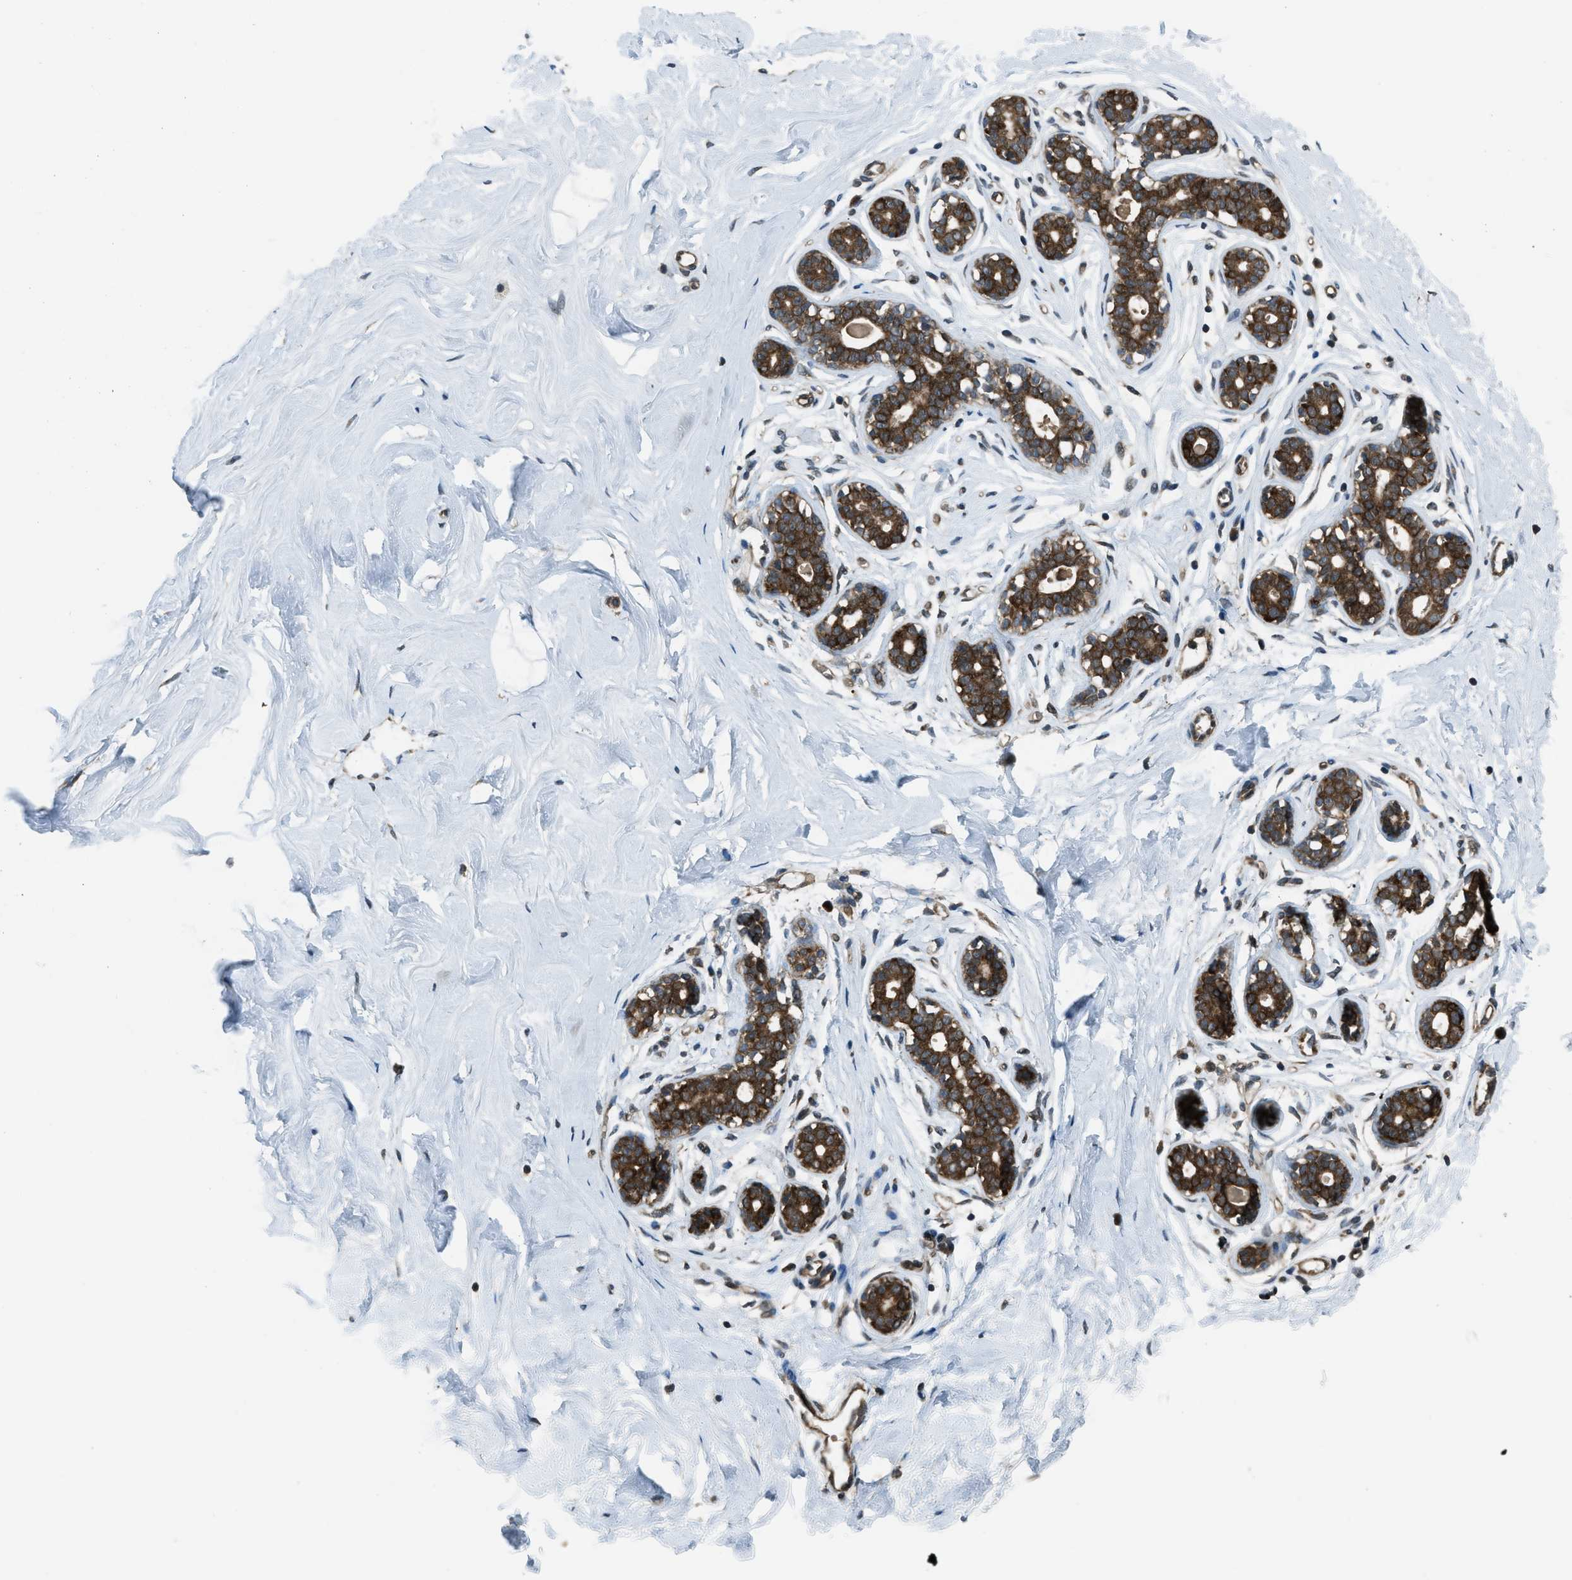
{"staining": {"intensity": "weak", "quantity": ">75%", "location": "cytoplasmic/membranous"}, "tissue": "breast", "cell_type": "Adipocytes", "image_type": "normal", "snomed": [{"axis": "morphology", "description": "Normal tissue, NOS"}, {"axis": "topography", "description": "Breast"}], "caption": "Protein staining by IHC exhibits weak cytoplasmic/membranous positivity in approximately >75% of adipocytes in normal breast. The staining was performed using DAB to visualize the protein expression in brown, while the nuclei were stained in blue with hematoxylin (Magnification: 20x).", "gene": "ASAP2", "patient": {"sex": "female", "age": 23}}